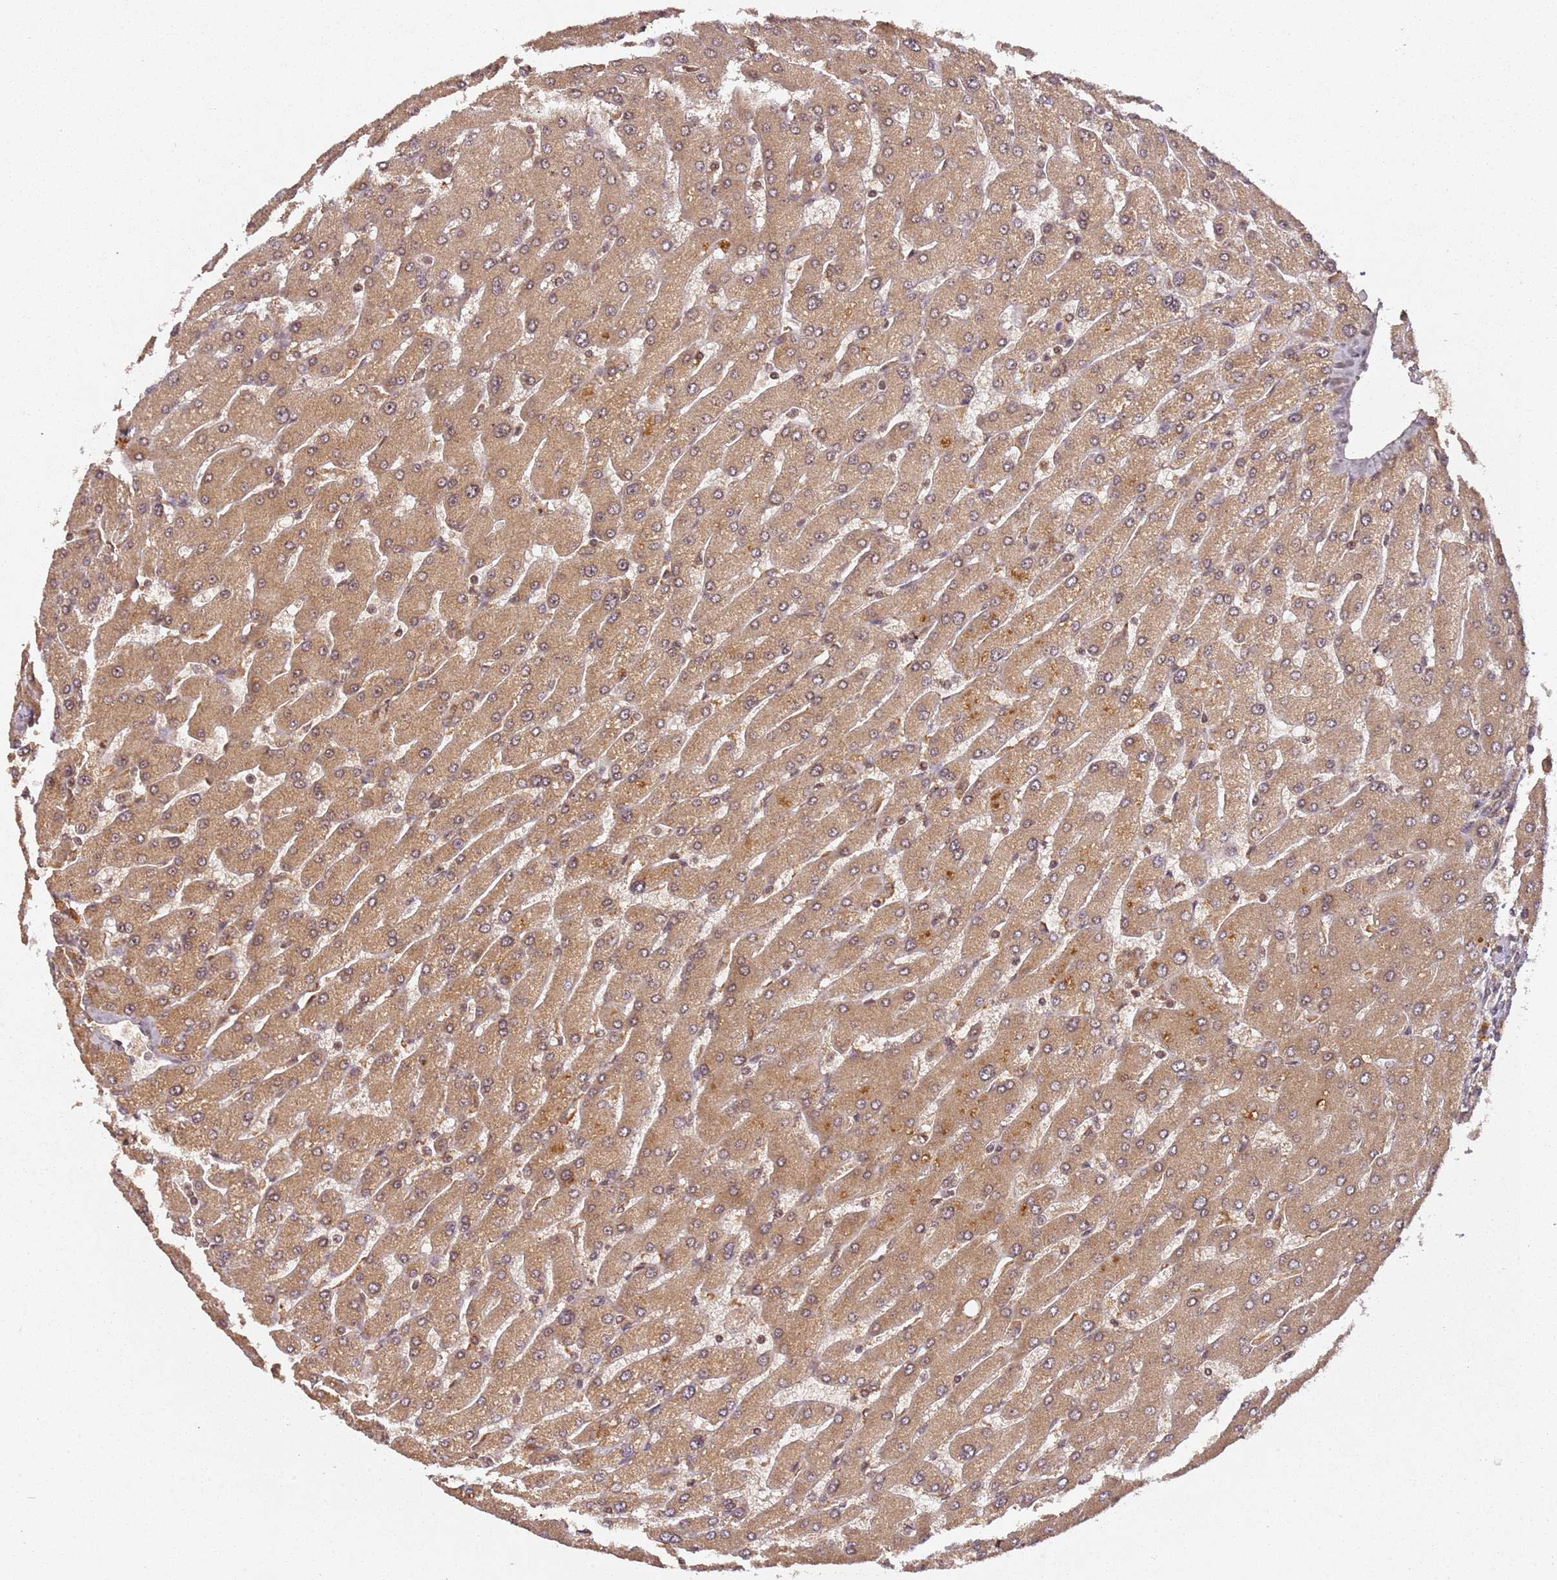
{"staining": {"intensity": "weak", "quantity": "25%-75%", "location": "cytoplasmic/membranous,nuclear"}, "tissue": "liver", "cell_type": "Cholangiocytes", "image_type": "normal", "snomed": [{"axis": "morphology", "description": "Normal tissue, NOS"}, {"axis": "topography", "description": "Liver"}], "caption": "Immunohistochemical staining of benign liver exhibits low levels of weak cytoplasmic/membranous,nuclear staining in approximately 25%-75% of cholangiocytes.", "gene": "COL1A2", "patient": {"sex": "male", "age": 55}}